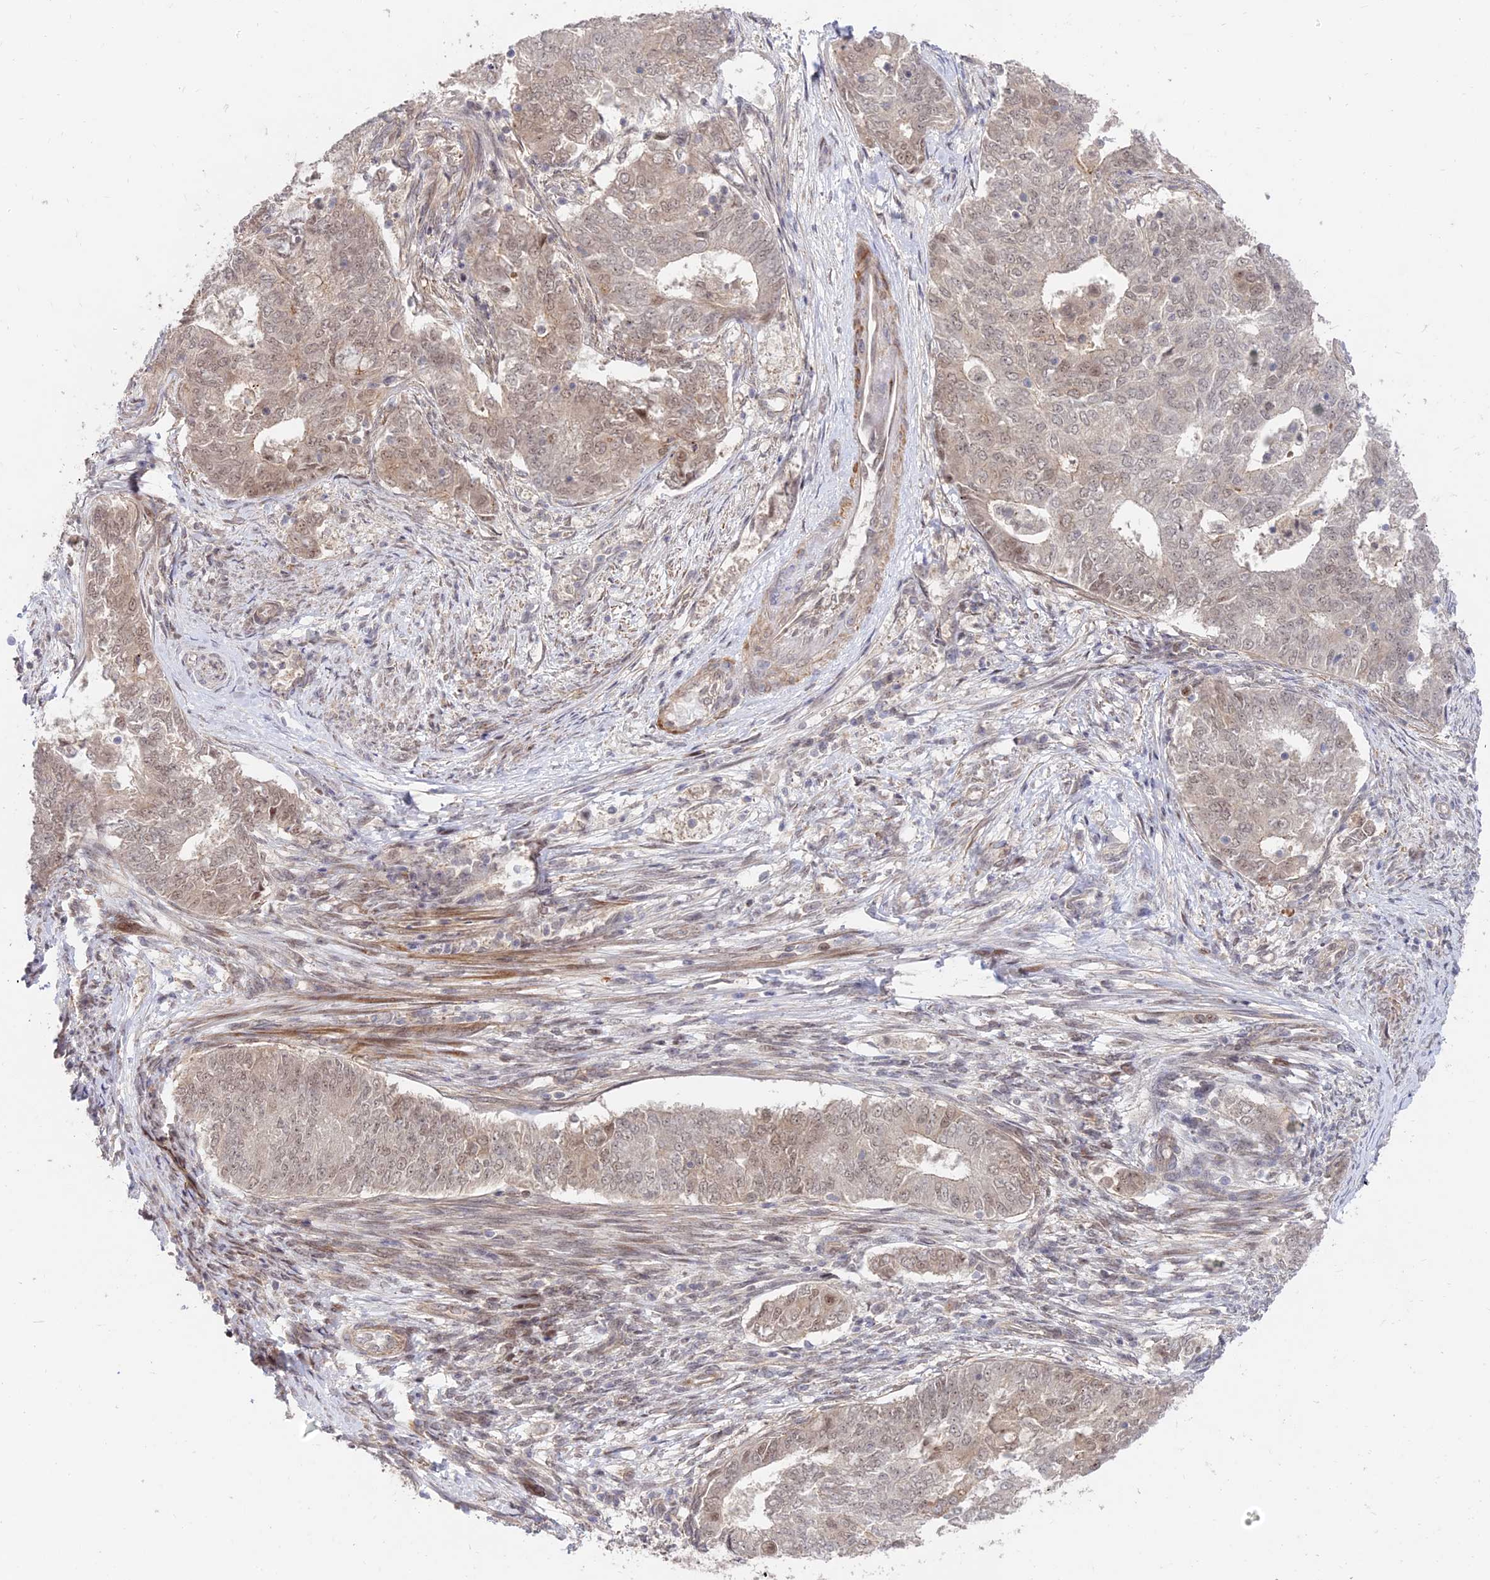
{"staining": {"intensity": "weak", "quantity": ">75%", "location": "nuclear"}, "tissue": "endometrial cancer", "cell_type": "Tumor cells", "image_type": "cancer", "snomed": [{"axis": "morphology", "description": "Adenocarcinoma, NOS"}, {"axis": "topography", "description": "Endometrium"}], "caption": "Human endometrial cancer (adenocarcinoma) stained with a brown dye exhibits weak nuclear positive positivity in approximately >75% of tumor cells.", "gene": "ZNF85", "patient": {"sex": "female", "age": 62}}